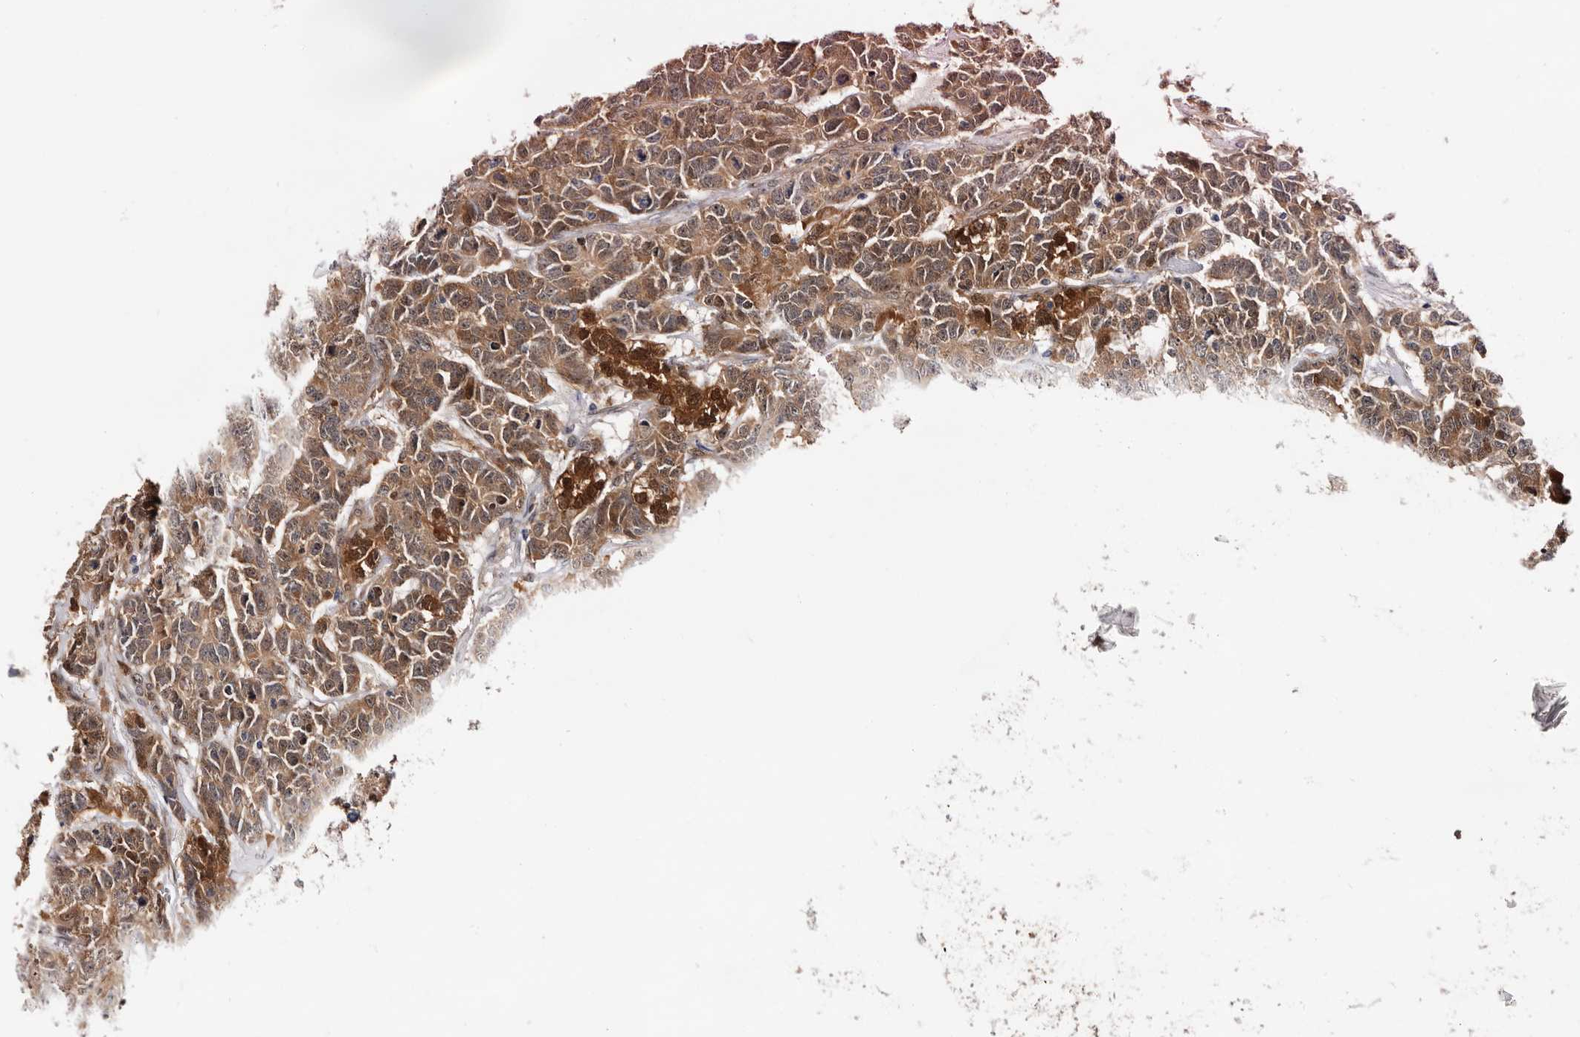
{"staining": {"intensity": "moderate", "quantity": ">75%", "location": "cytoplasmic/membranous,nuclear"}, "tissue": "testis cancer", "cell_type": "Tumor cells", "image_type": "cancer", "snomed": [{"axis": "morphology", "description": "Carcinoma, Embryonal, NOS"}, {"axis": "topography", "description": "Testis"}], "caption": "Testis cancer stained with DAB IHC exhibits medium levels of moderate cytoplasmic/membranous and nuclear expression in approximately >75% of tumor cells. (DAB IHC with brightfield microscopy, high magnification).", "gene": "TP53I3", "patient": {"sex": "male", "age": 26}}